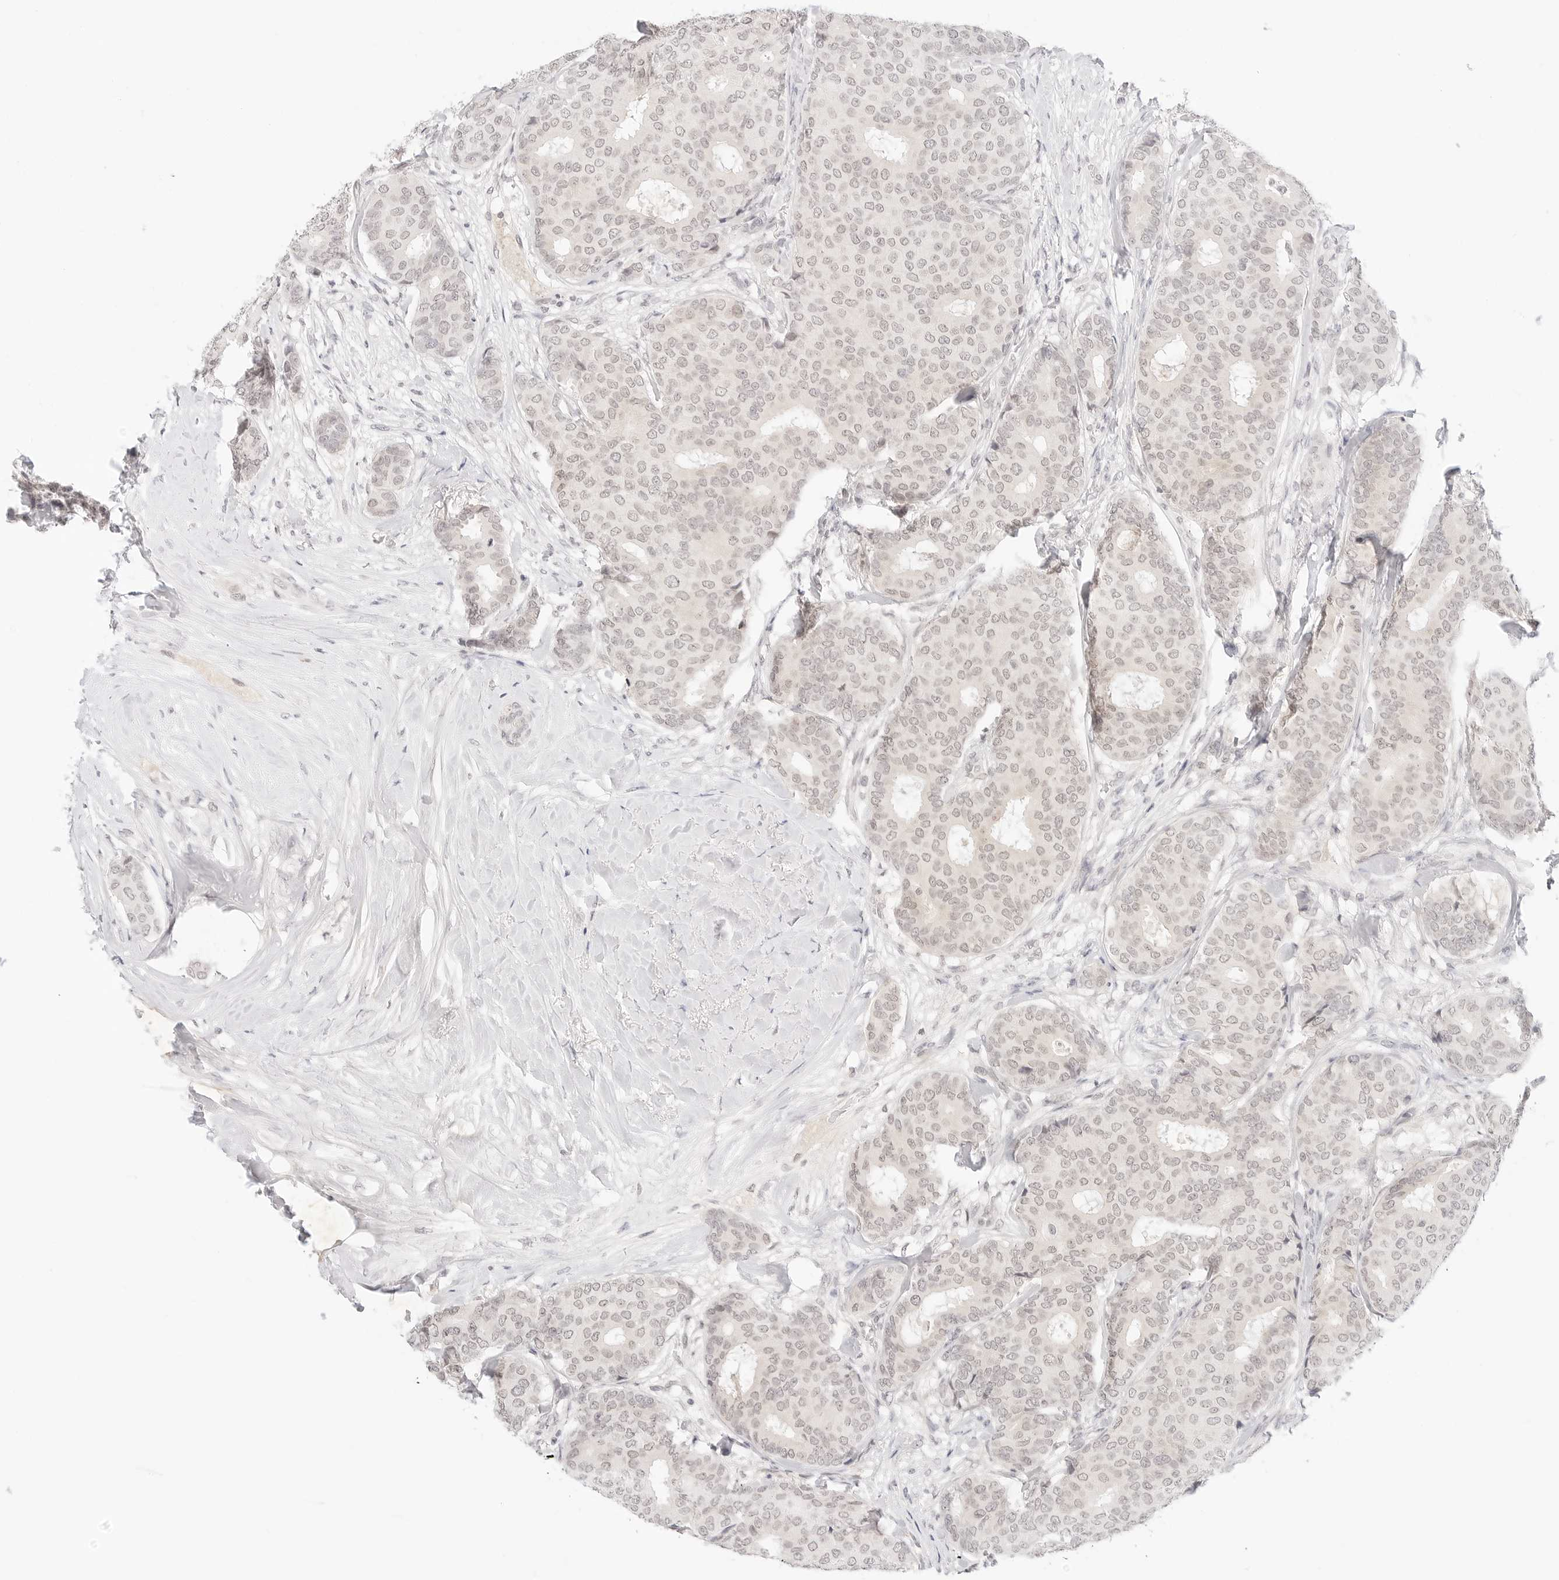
{"staining": {"intensity": "weak", "quantity": ">75%", "location": "nuclear"}, "tissue": "breast cancer", "cell_type": "Tumor cells", "image_type": "cancer", "snomed": [{"axis": "morphology", "description": "Duct carcinoma"}, {"axis": "topography", "description": "Breast"}], "caption": "Intraductal carcinoma (breast) stained with DAB (3,3'-diaminobenzidine) immunohistochemistry displays low levels of weak nuclear positivity in approximately >75% of tumor cells.", "gene": "XKR4", "patient": {"sex": "female", "age": 75}}